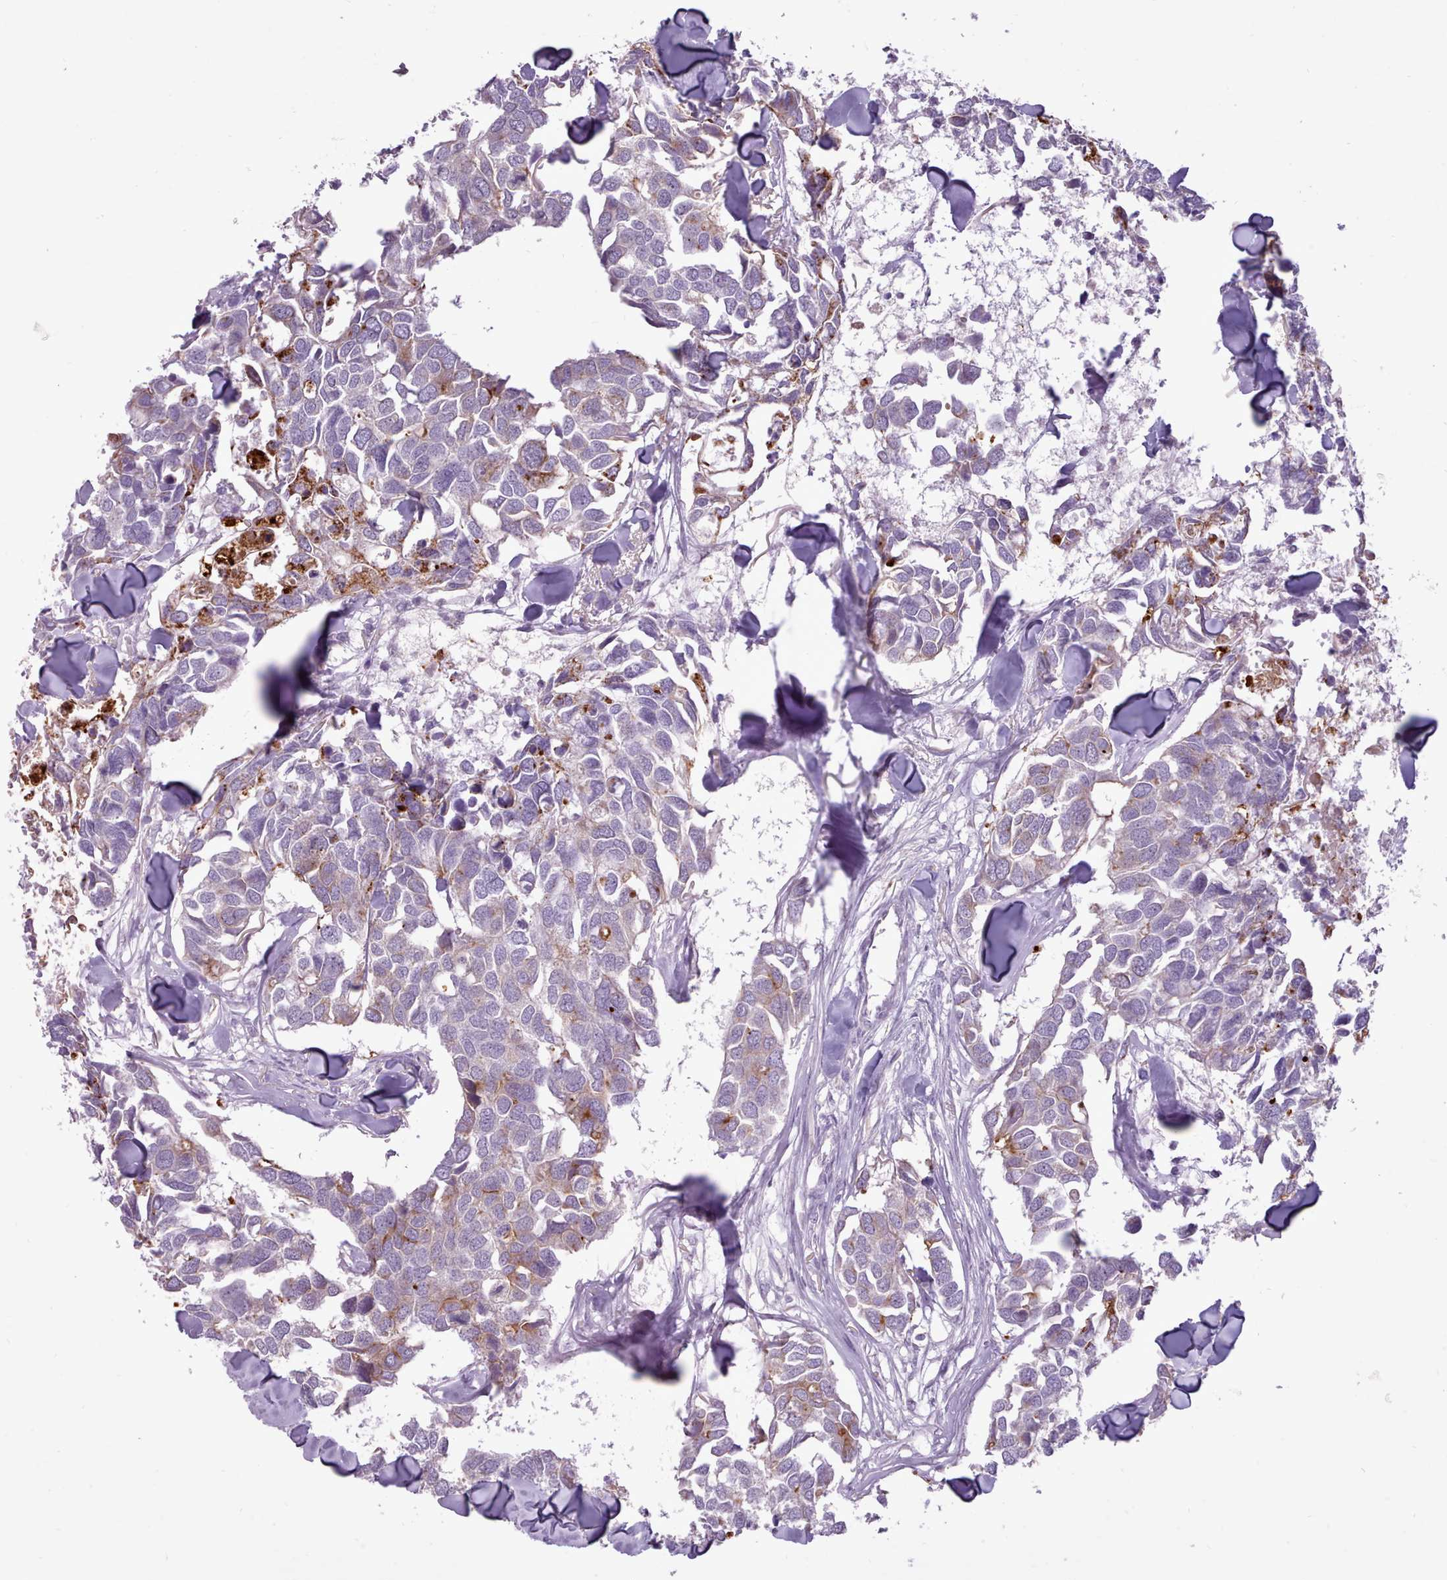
{"staining": {"intensity": "moderate", "quantity": "<25%", "location": "cytoplasmic/membranous"}, "tissue": "breast cancer", "cell_type": "Tumor cells", "image_type": "cancer", "snomed": [{"axis": "morphology", "description": "Duct carcinoma"}, {"axis": "topography", "description": "Breast"}], "caption": "This is an image of immunohistochemistry (IHC) staining of breast cancer (infiltrating ductal carcinoma), which shows moderate positivity in the cytoplasmic/membranous of tumor cells.", "gene": "ATRAID", "patient": {"sex": "female", "age": 83}}